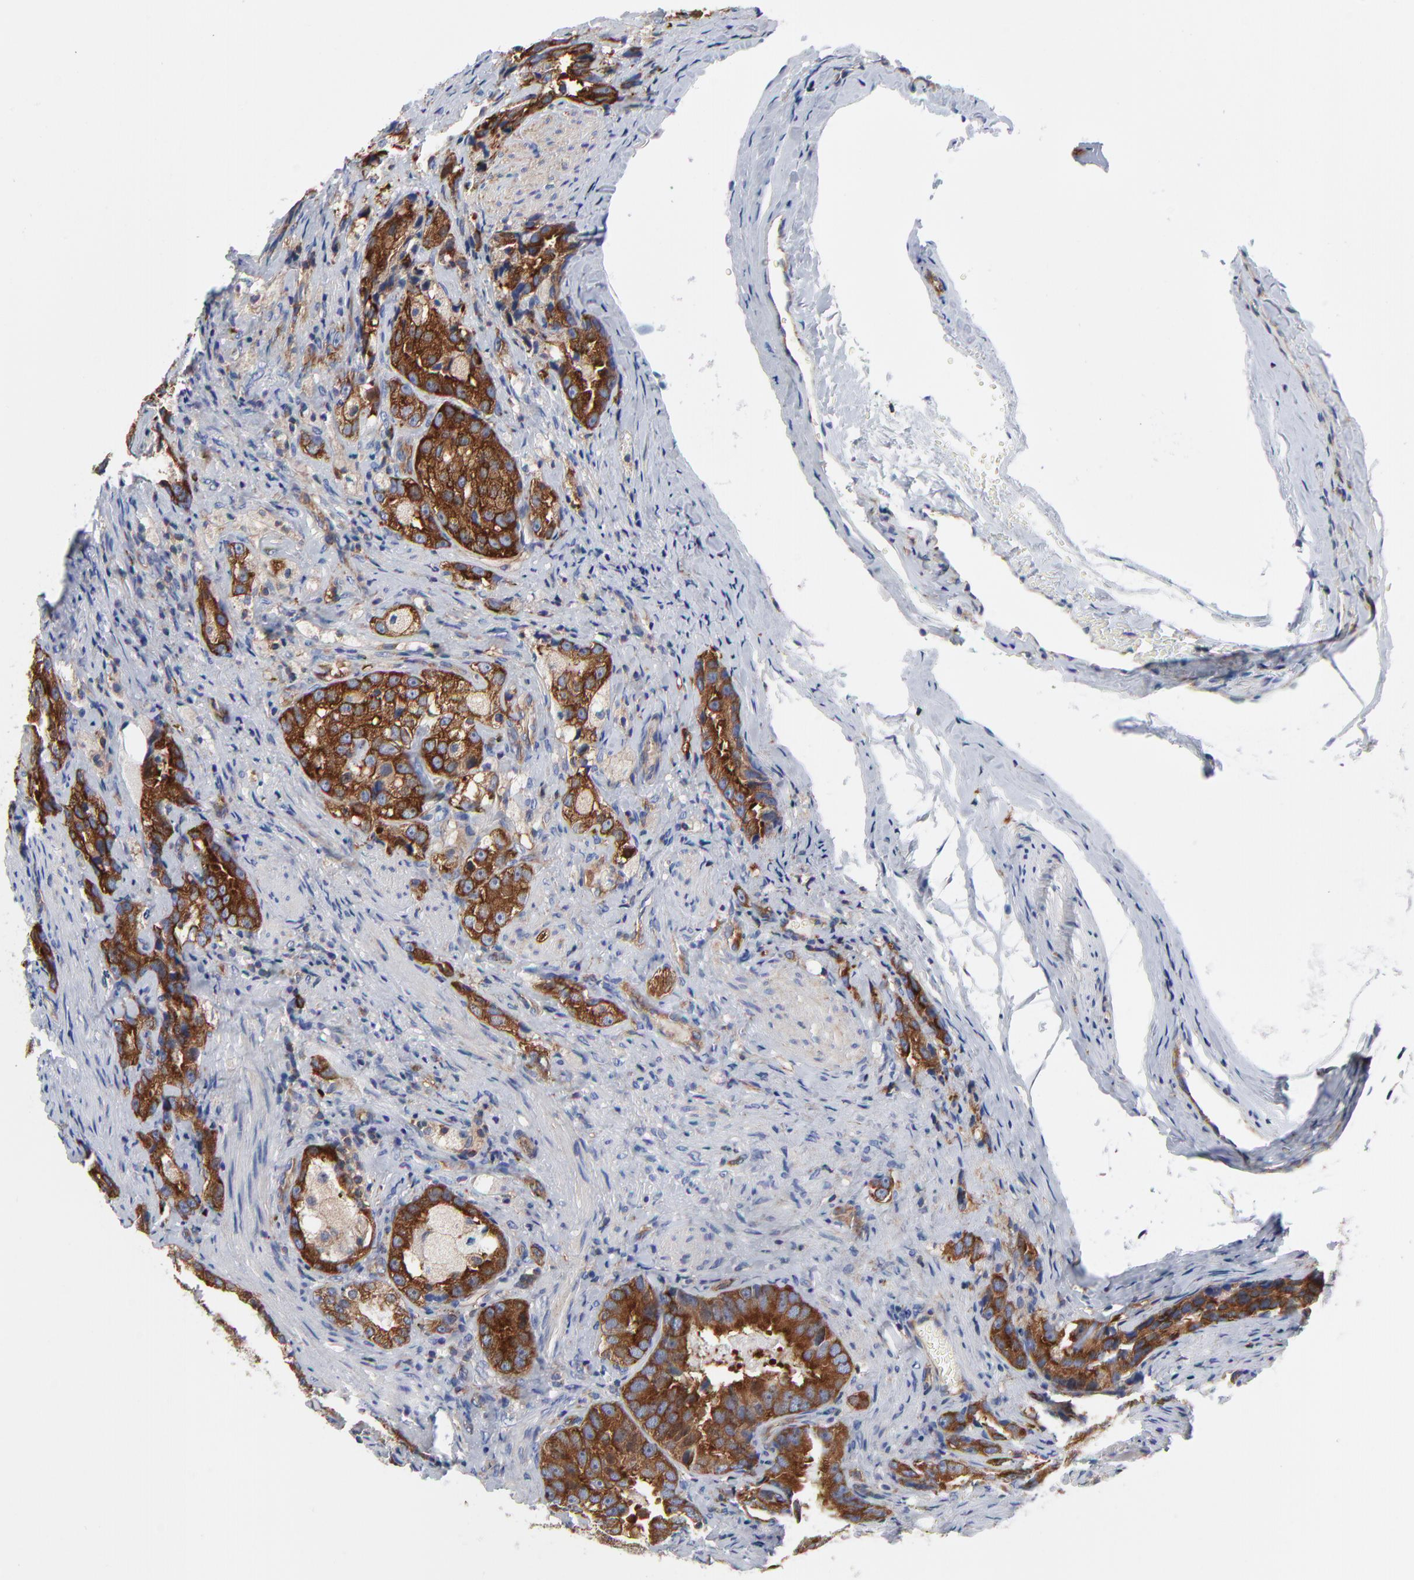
{"staining": {"intensity": "strong", "quantity": ">75%", "location": "cytoplasmic/membranous"}, "tissue": "prostate cancer", "cell_type": "Tumor cells", "image_type": "cancer", "snomed": [{"axis": "morphology", "description": "Adenocarcinoma, High grade"}, {"axis": "topography", "description": "Prostate"}], "caption": "Immunohistochemistry (IHC) (DAB) staining of human prostate cancer (high-grade adenocarcinoma) demonstrates strong cytoplasmic/membranous protein staining in approximately >75% of tumor cells.", "gene": "CD2AP", "patient": {"sex": "male", "age": 63}}